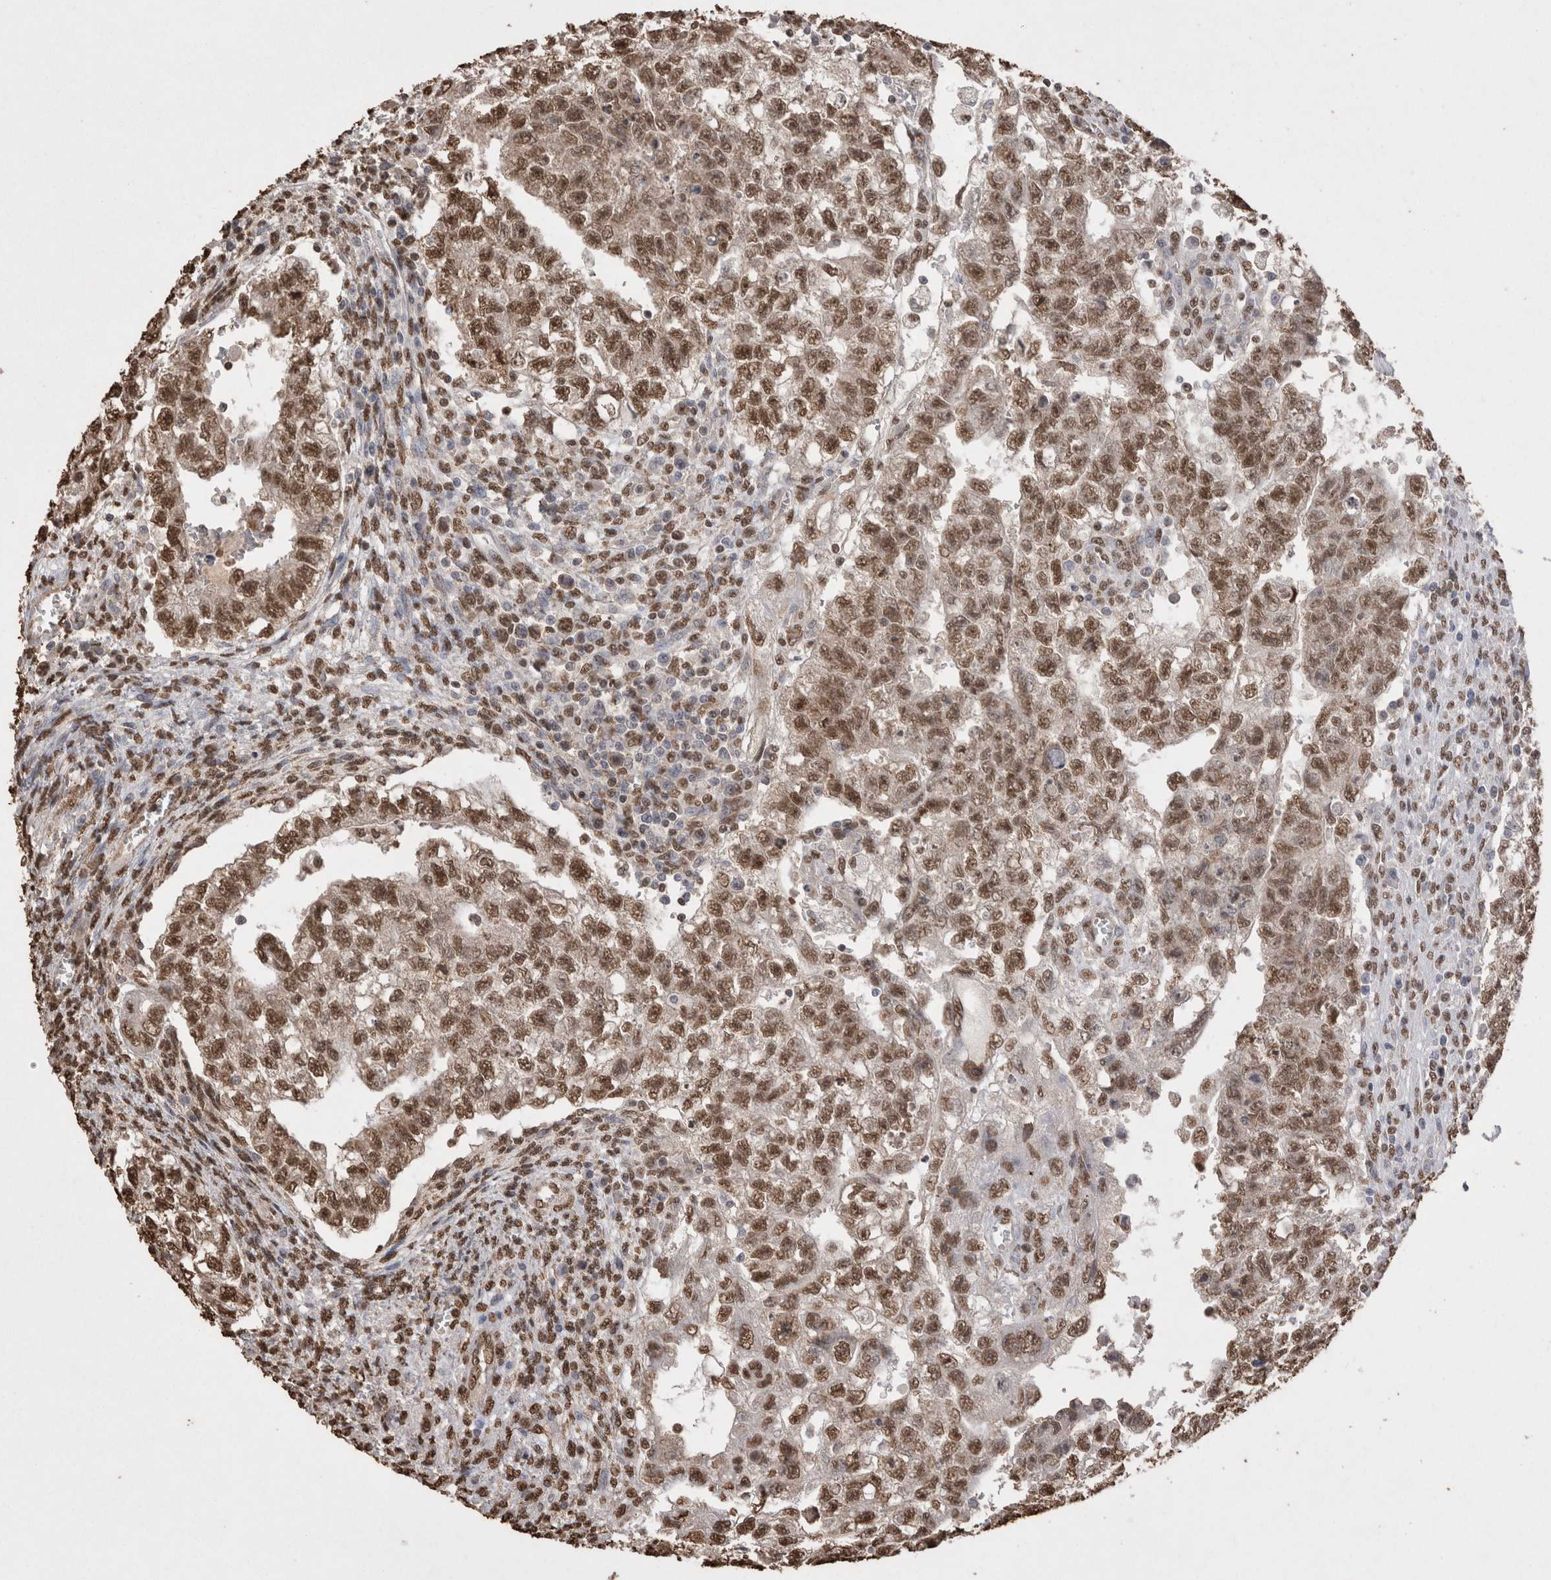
{"staining": {"intensity": "moderate", "quantity": ">75%", "location": "nuclear"}, "tissue": "testis cancer", "cell_type": "Tumor cells", "image_type": "cancer", "snomed": [{"axis": "morphology", "description": "Seminoma, NOS"}, {"axis": "morphology", "description": "Carcinoma, Embryonal, NOS"}, {"axis": "topography", "description": "Testis"}], "caption": "High-power microscopy captured an immunohistochemistry (IHC) photomicrograph of testis cancer, revealing moderate nuclear staining in approximately >75% of tumor cells. (DAB IHC with brightfield microscopy, high magnification).", "gene": "POU5F1", "patient": {"sex": "male", "age": 38}}